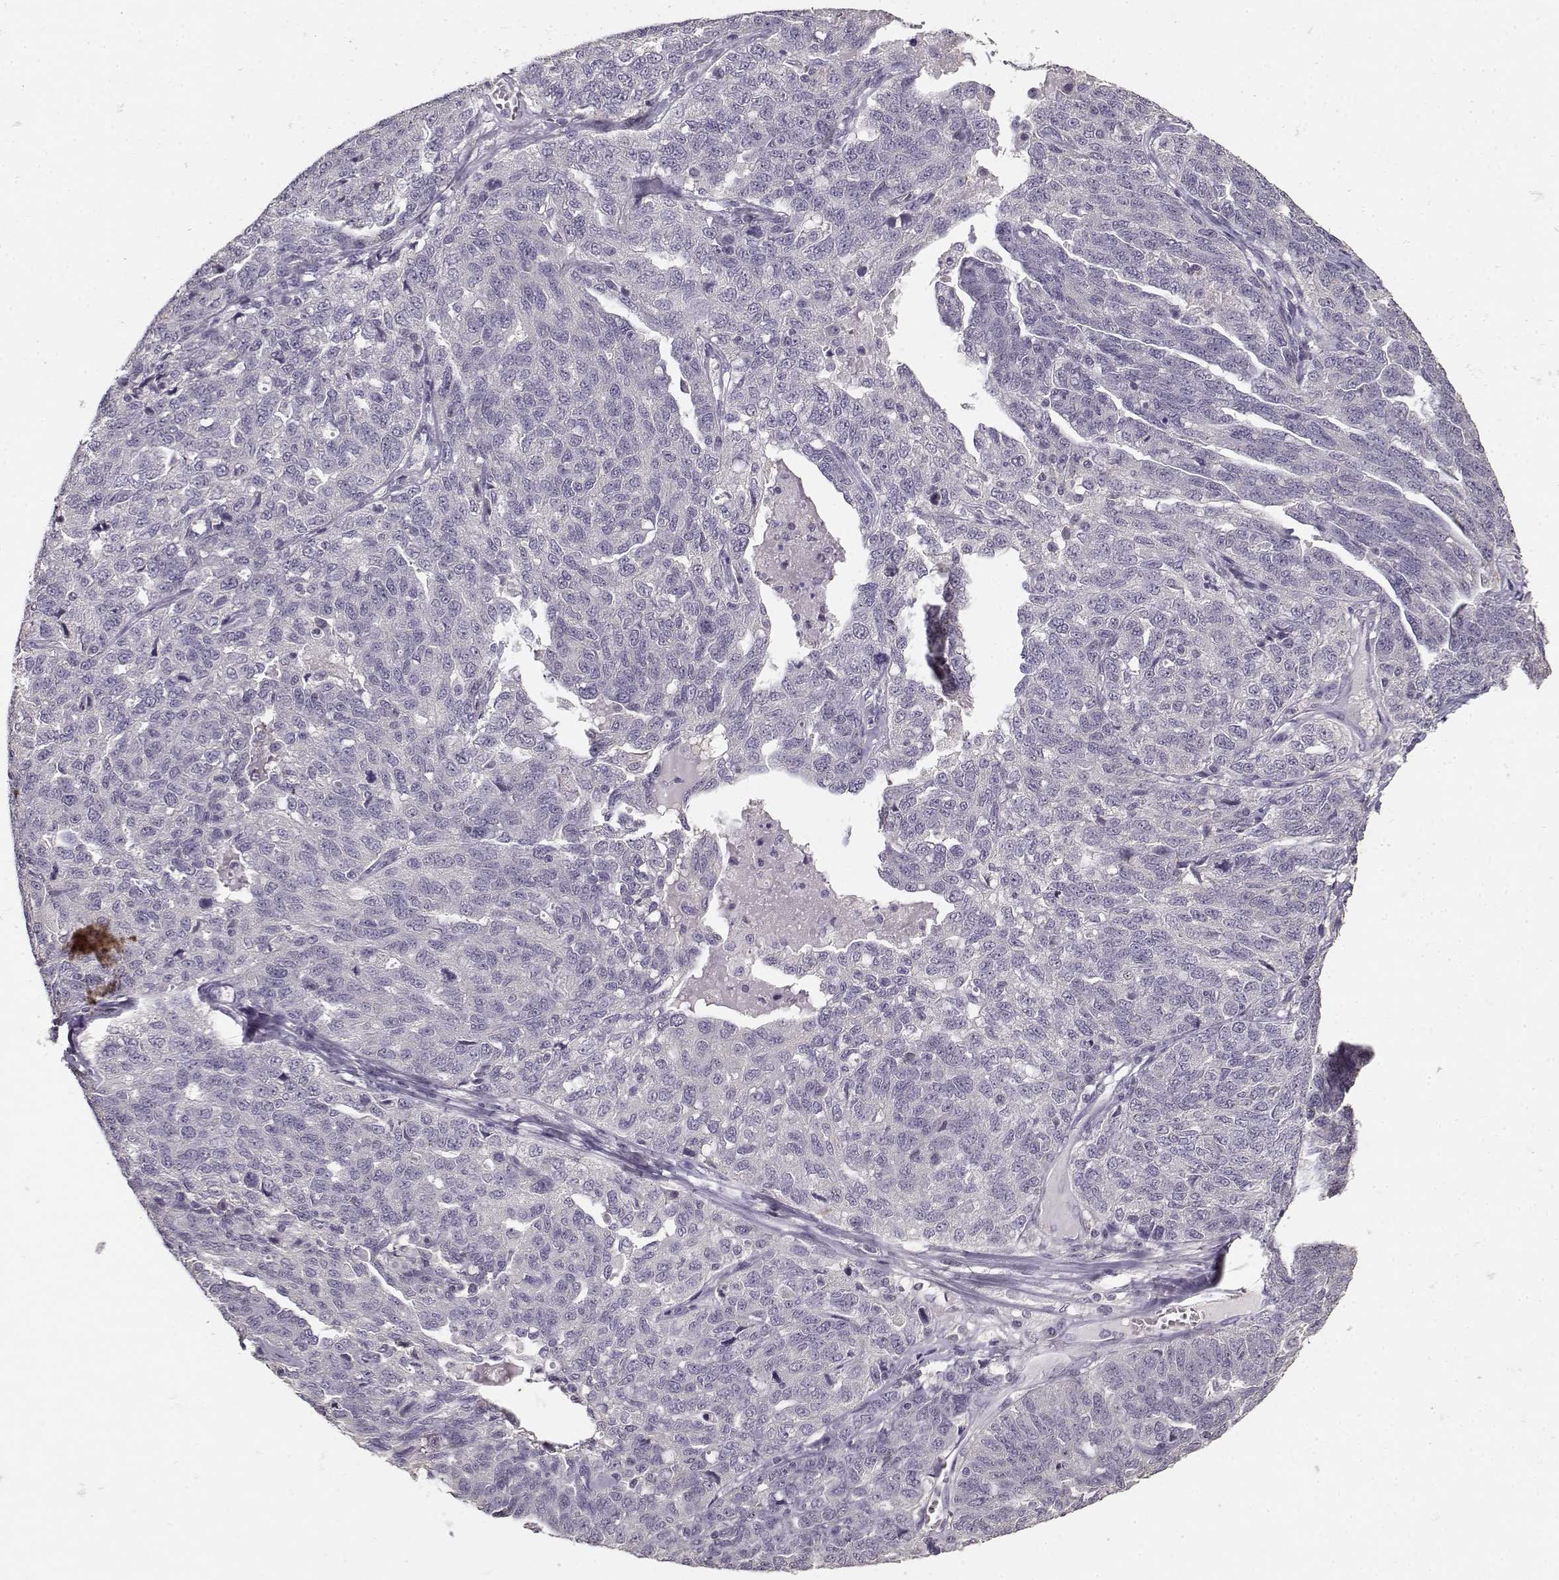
{"staining": {"intensity": "negative", "quantity": "none", "location": "none"}, "tissue": "ovarian cancer", "cell_type": "Tumor cells", "image_type": "cancer", "snomed": [{"axis": "morphology", "description": "Cystadenocarcinoma, serous, NOS"}, {"axis": "topography", "description": "Ovary"}], "caption": "Histopathology image shows no protein positivity in tumor cells of ovarian cancer (serous cystadenocarcinoma) tissue. Nuclei are stained in blue.", "gene": "UROC1", "patient": {"sex": "female", "age": 71}}